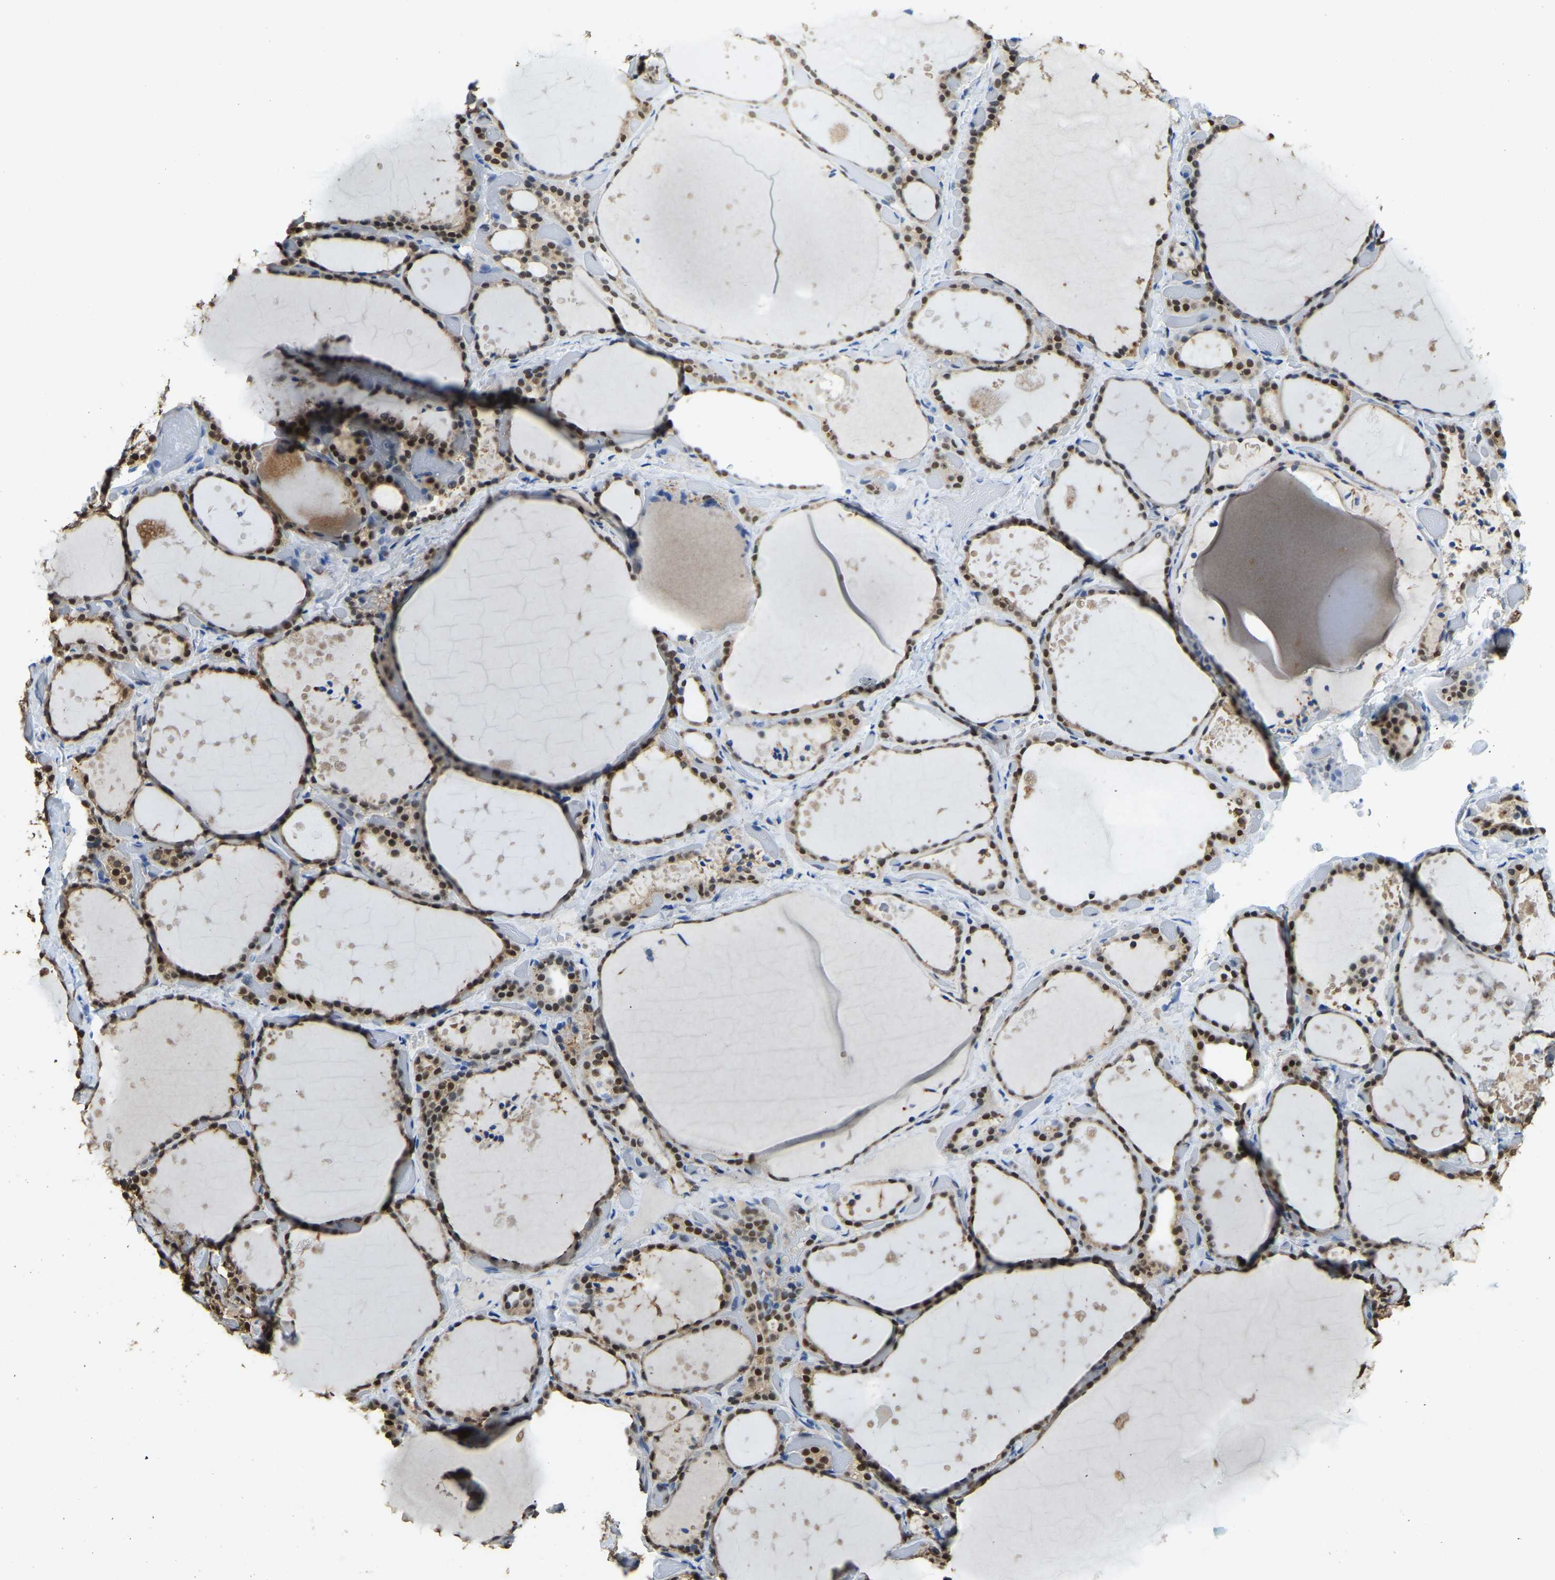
{"staining": {"intensity": "strong", "quantity": ">75%", "location": "cytoplasmic/membranous,nuclear"}, "tissue": "thyroid gland", "cell_type": "Glandular cells", "image_type": "normal", "snomed": [{"axis": "morphology", "description": "Normal tissue, NOS"}, {"axis": "topography", "description": "Thyroid gland"}], "caption": "Protein staining reveals strong cytoplasmic/membranous,nuclear staining in approximately >75% of glandular cells in unremarkable thyroid gland. (DAB = brown stain, brightfield microscopy at high magnification).", "gene": "NANS", "patient": {"sex": "female", "age": 44}}